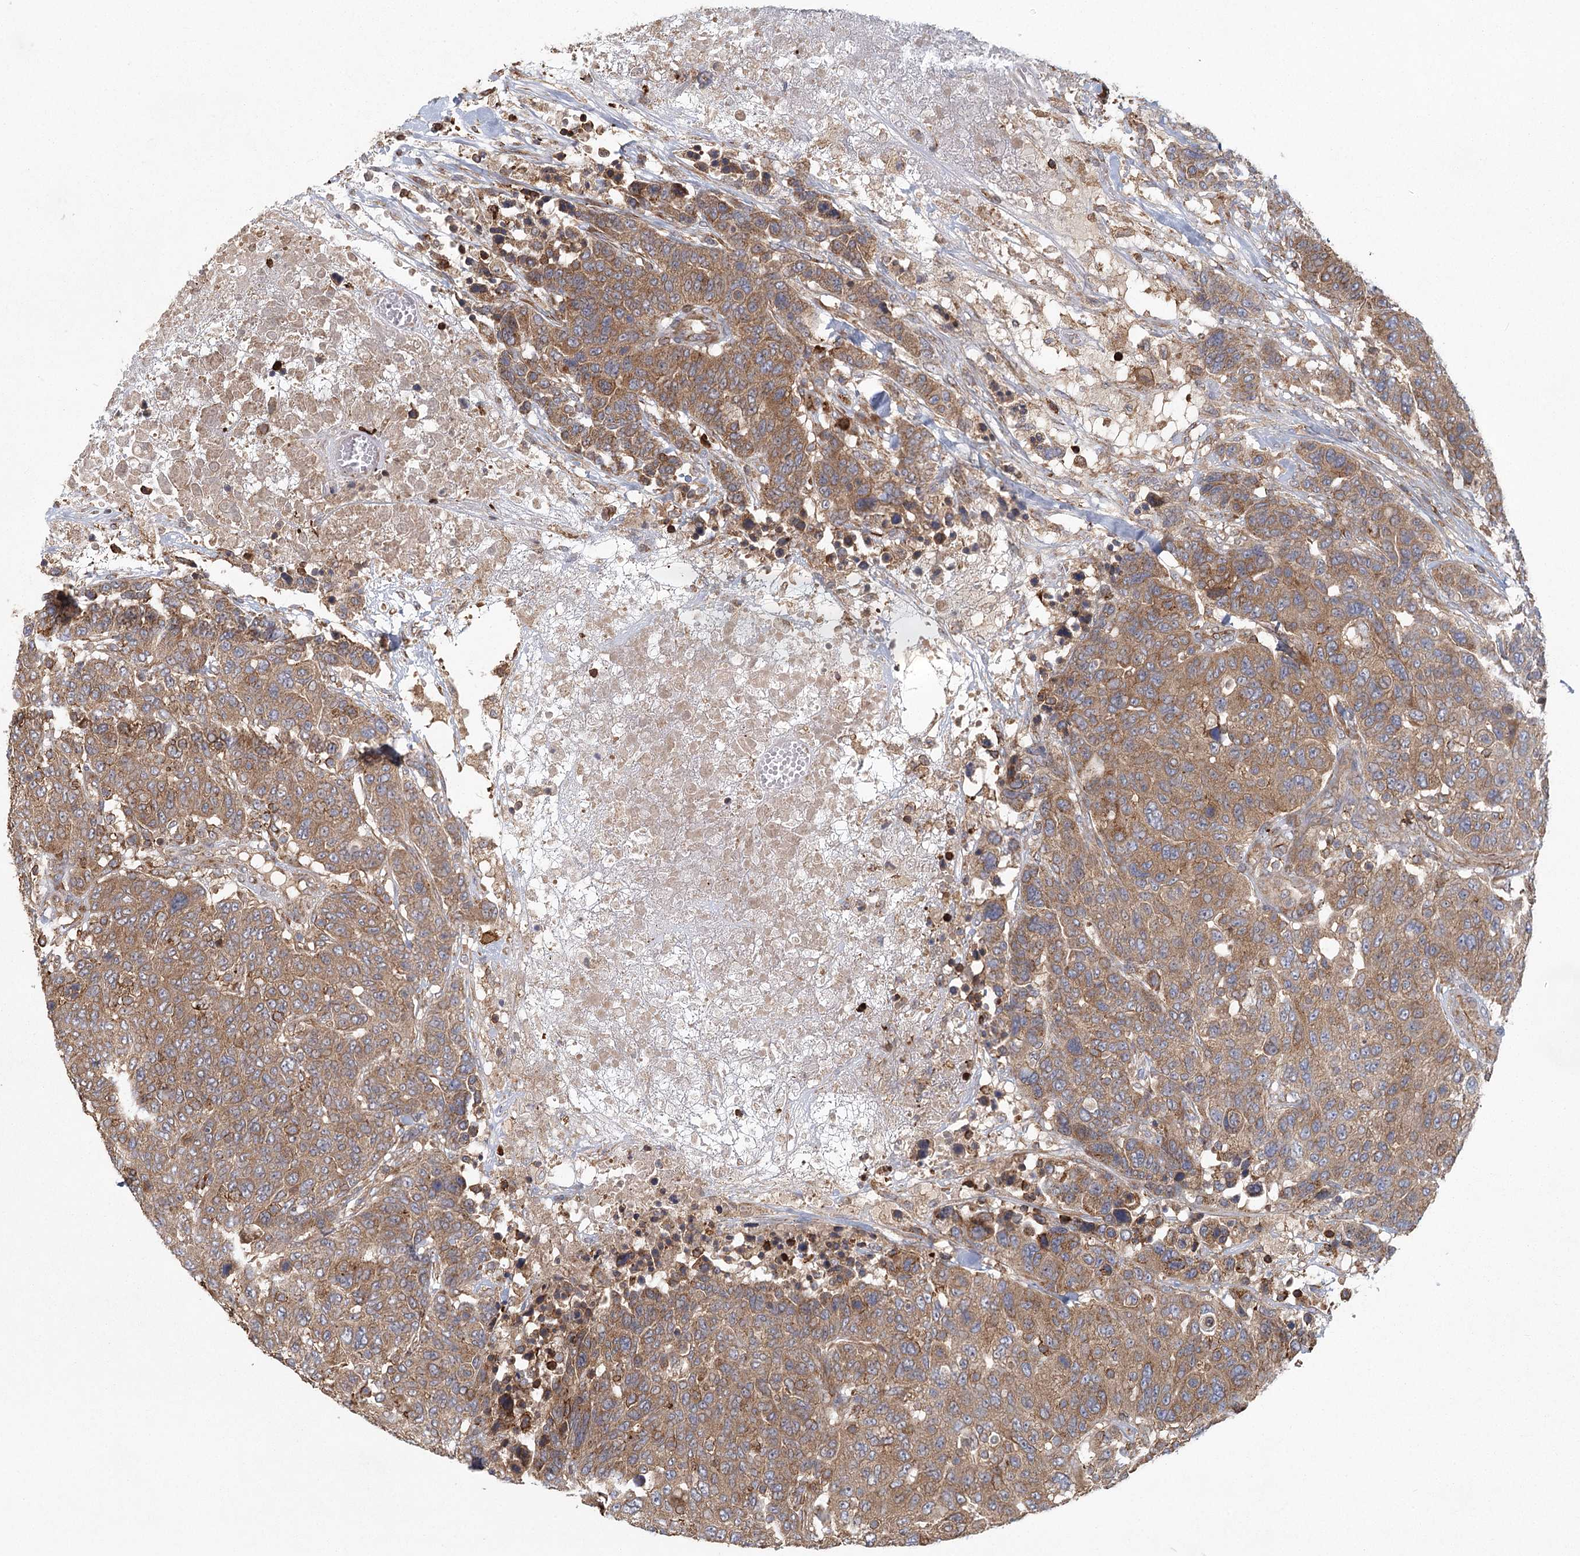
{"staining": {"intensity": "moderate", "quantity": ">75%", "location": "cytoplasmic/membranous"}, "tissue": "breast cancer", "cell_type": "Tumor cells", "image_type": "cancer", "snomed": [{"axis": "morphology", "description": "Duct carcinoma"}, {"axis": "topography", "description": "Breast"}], "caption": "Immunohistochemical staining of invasive ductal carcinoma (breast) exhibits moderate cytoplasmic/membranous protein staining in approximately >75% of tumor cells.", "gene": "PLEKHA7", "patient": {"sex": "female", "age": 37}}